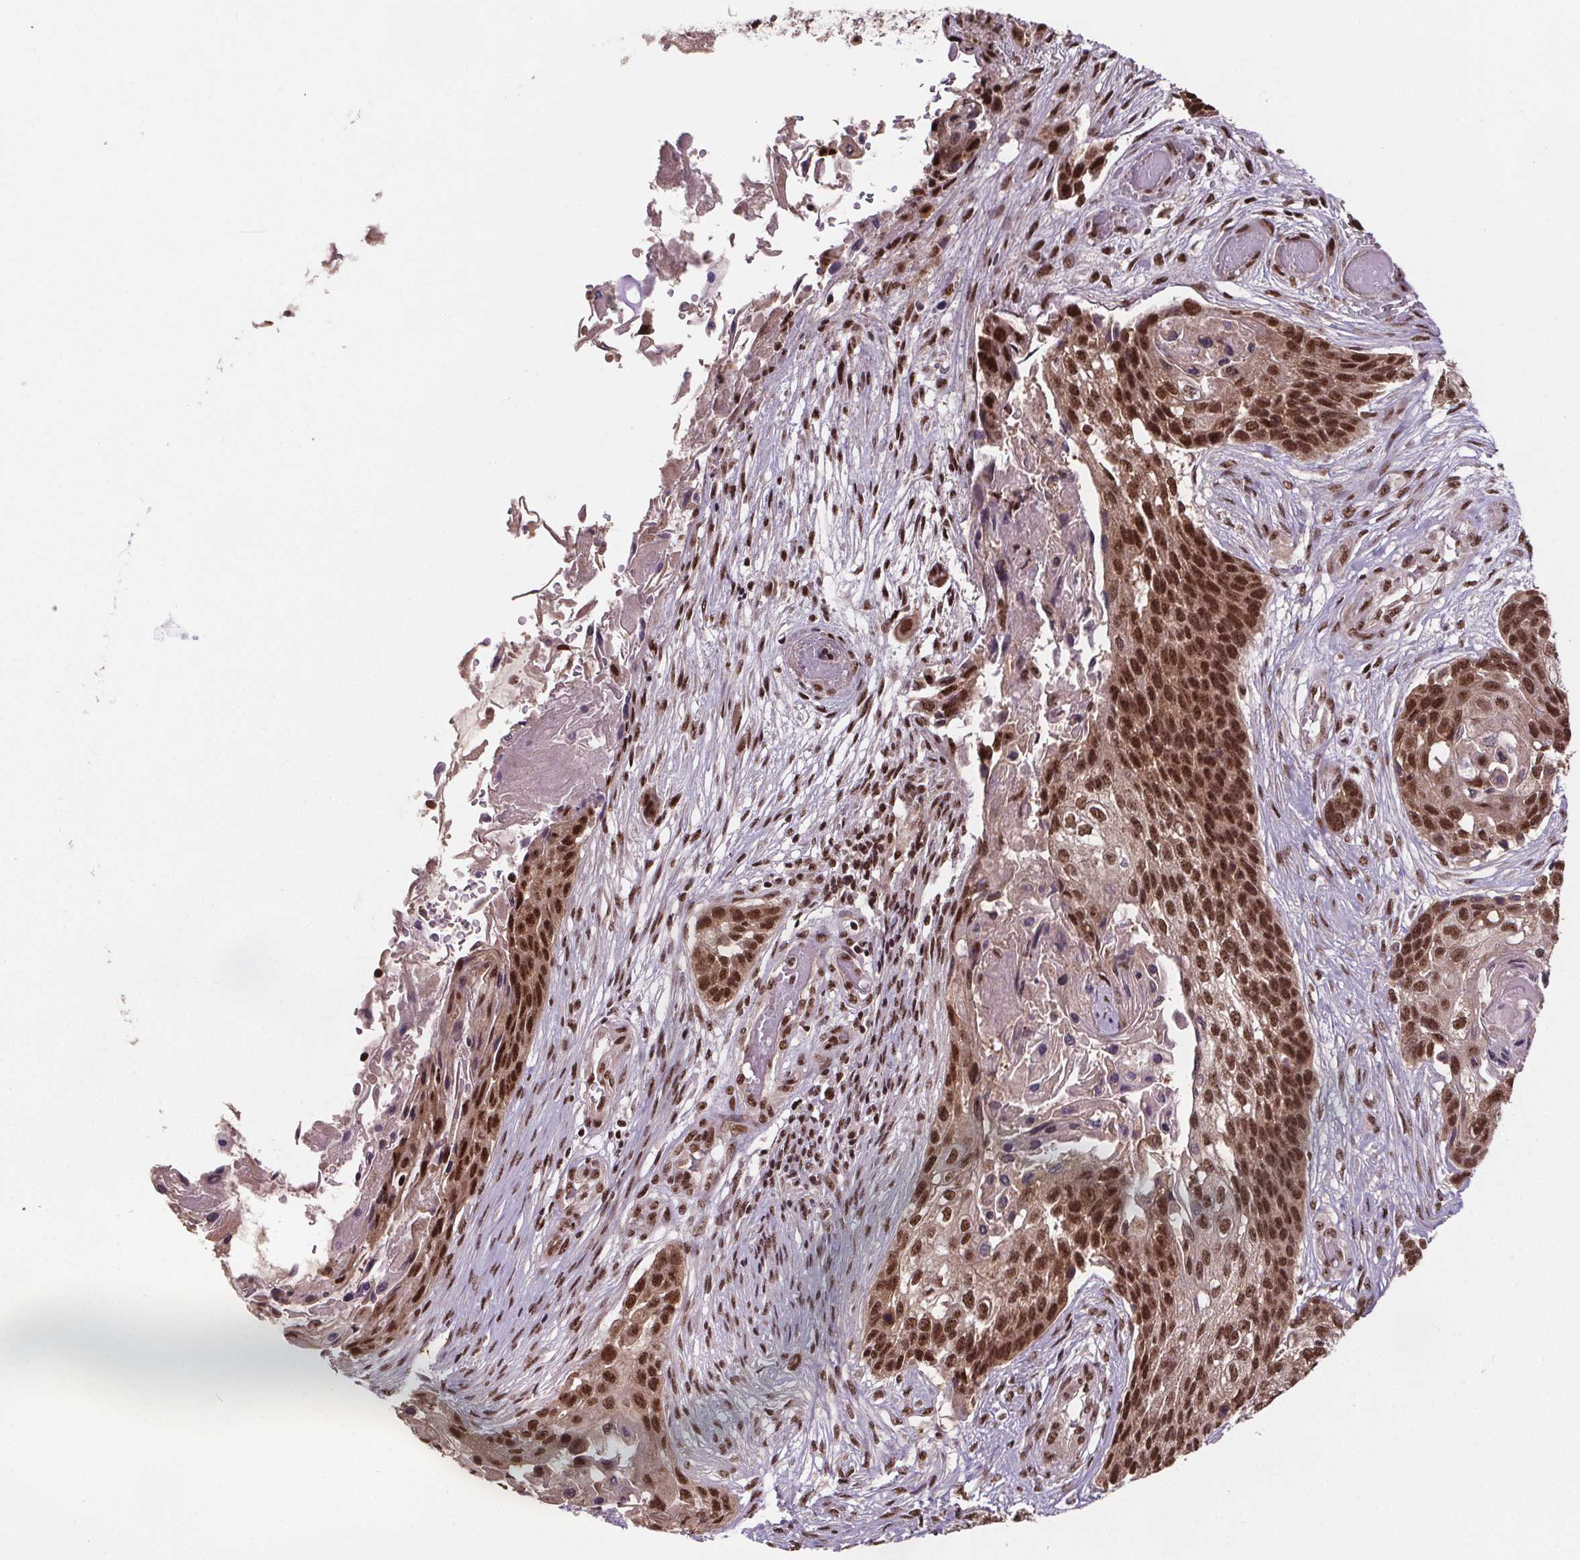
{"staining": {"intensity": "moderate", "quantity": ">75%", "location": "nuclear"}, "tissue": "lung cancer", "cell_type": "Tumor cells", "image_type": "cancer", "snomed": [{"axis": "morphology", "description": "Squamous cell carcinoma, NOS"}, {"axis": "topography", "description": "Lung"}], "caption": "An immunohistochemistry image of tumor tissue is shown. Protein staining in brown shows moderate nuclear positivity in lung cancer within tumor cells.", "gene": "JARID2", "patient": {"sex": "male", "age": 69}}